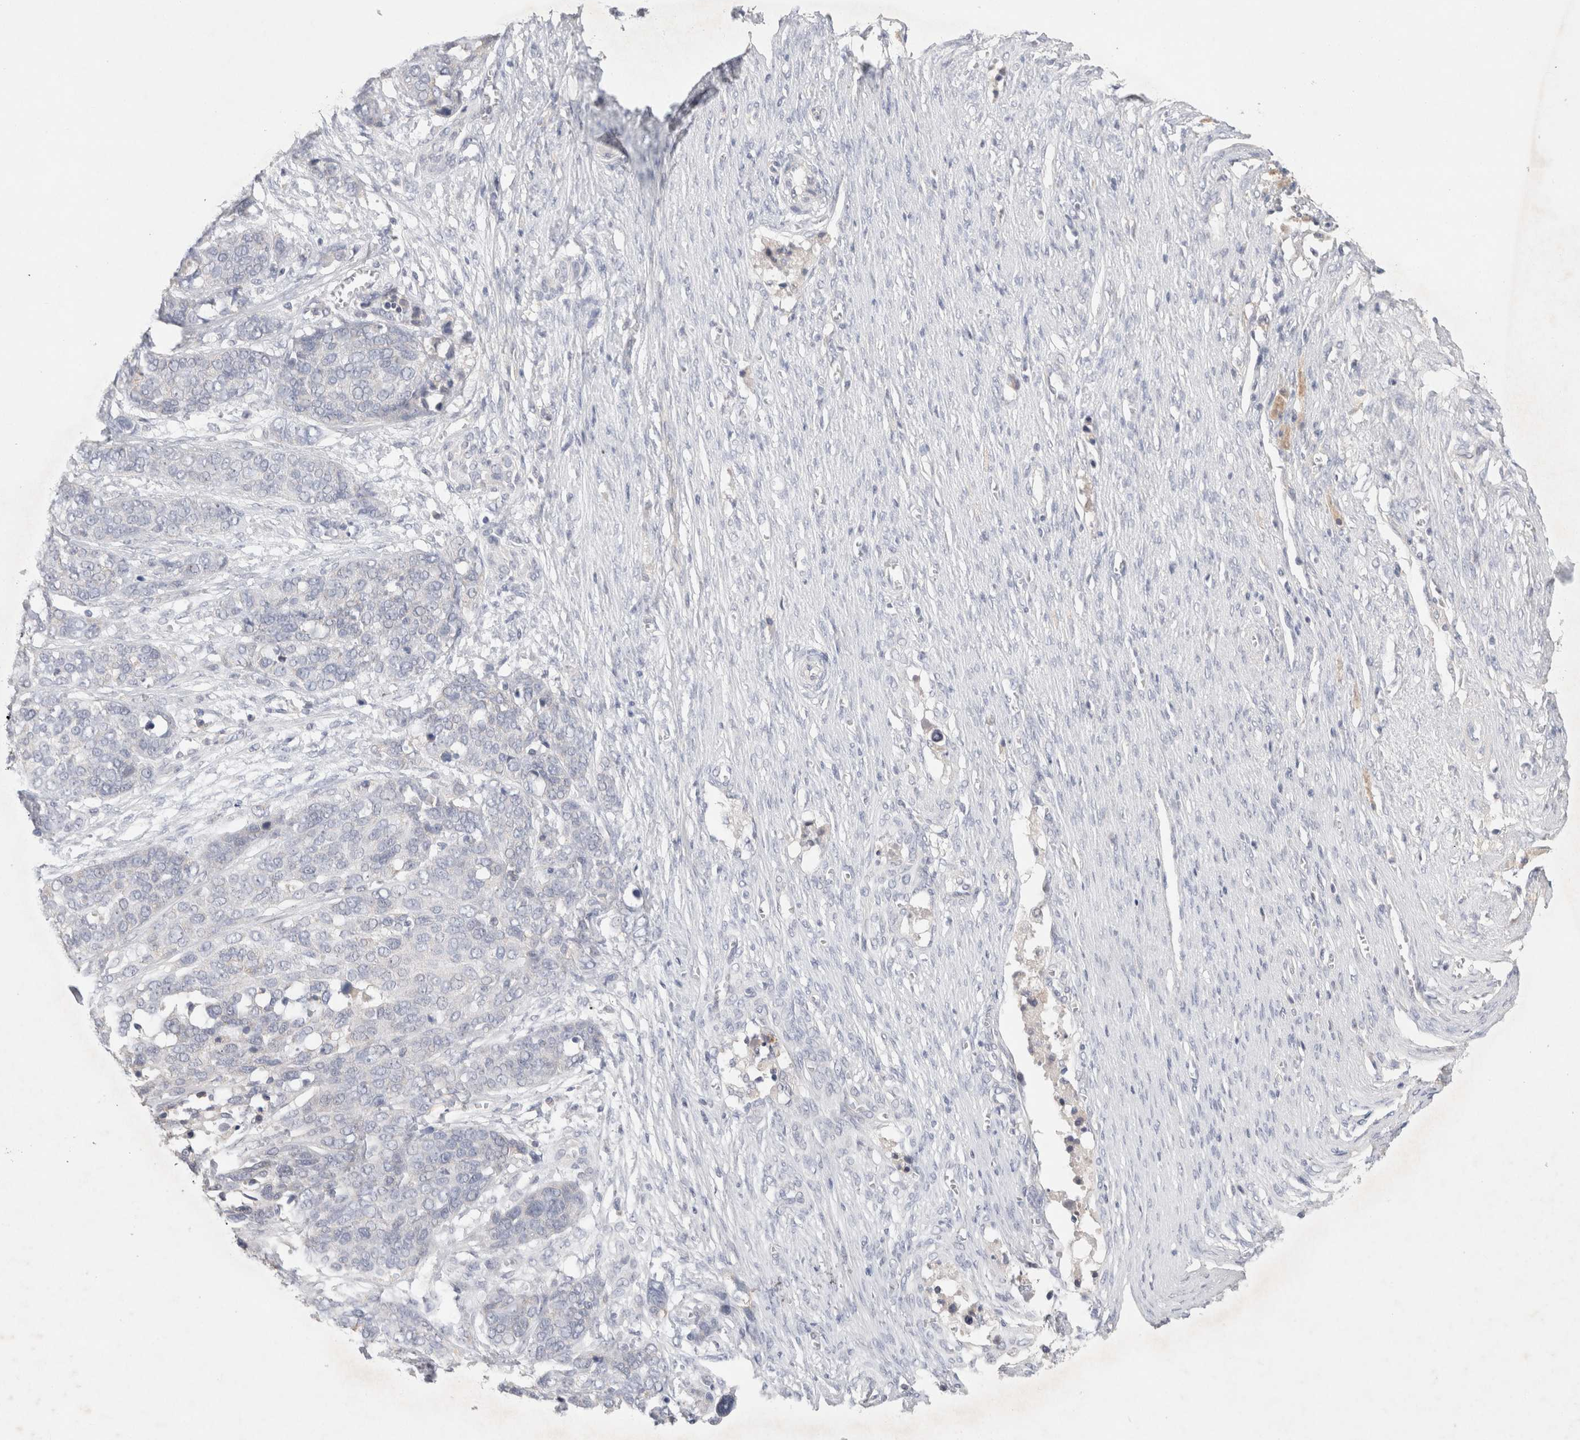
{"staining": {"intensity": "negative", "quantity": "none", "location": "none"}, "tissue": "ovarian cancer", "cell_type": "Tumor cells", "image_type": "cancer", "snomed": [{"axis": "morphology", "description": "Cystadenocarcinoma, serous, NOS"}, {"axis": "topography", "description": "Ovary"}], "caption": "A high-resolution image shows immunohistochemistry (IHC) staining of ovarian cancer (serous cystadenocarcinoma), which displays no significant expression in tumor cells.", "gene": "MPP2", "patient": {"sex": "female", "age": 44}}